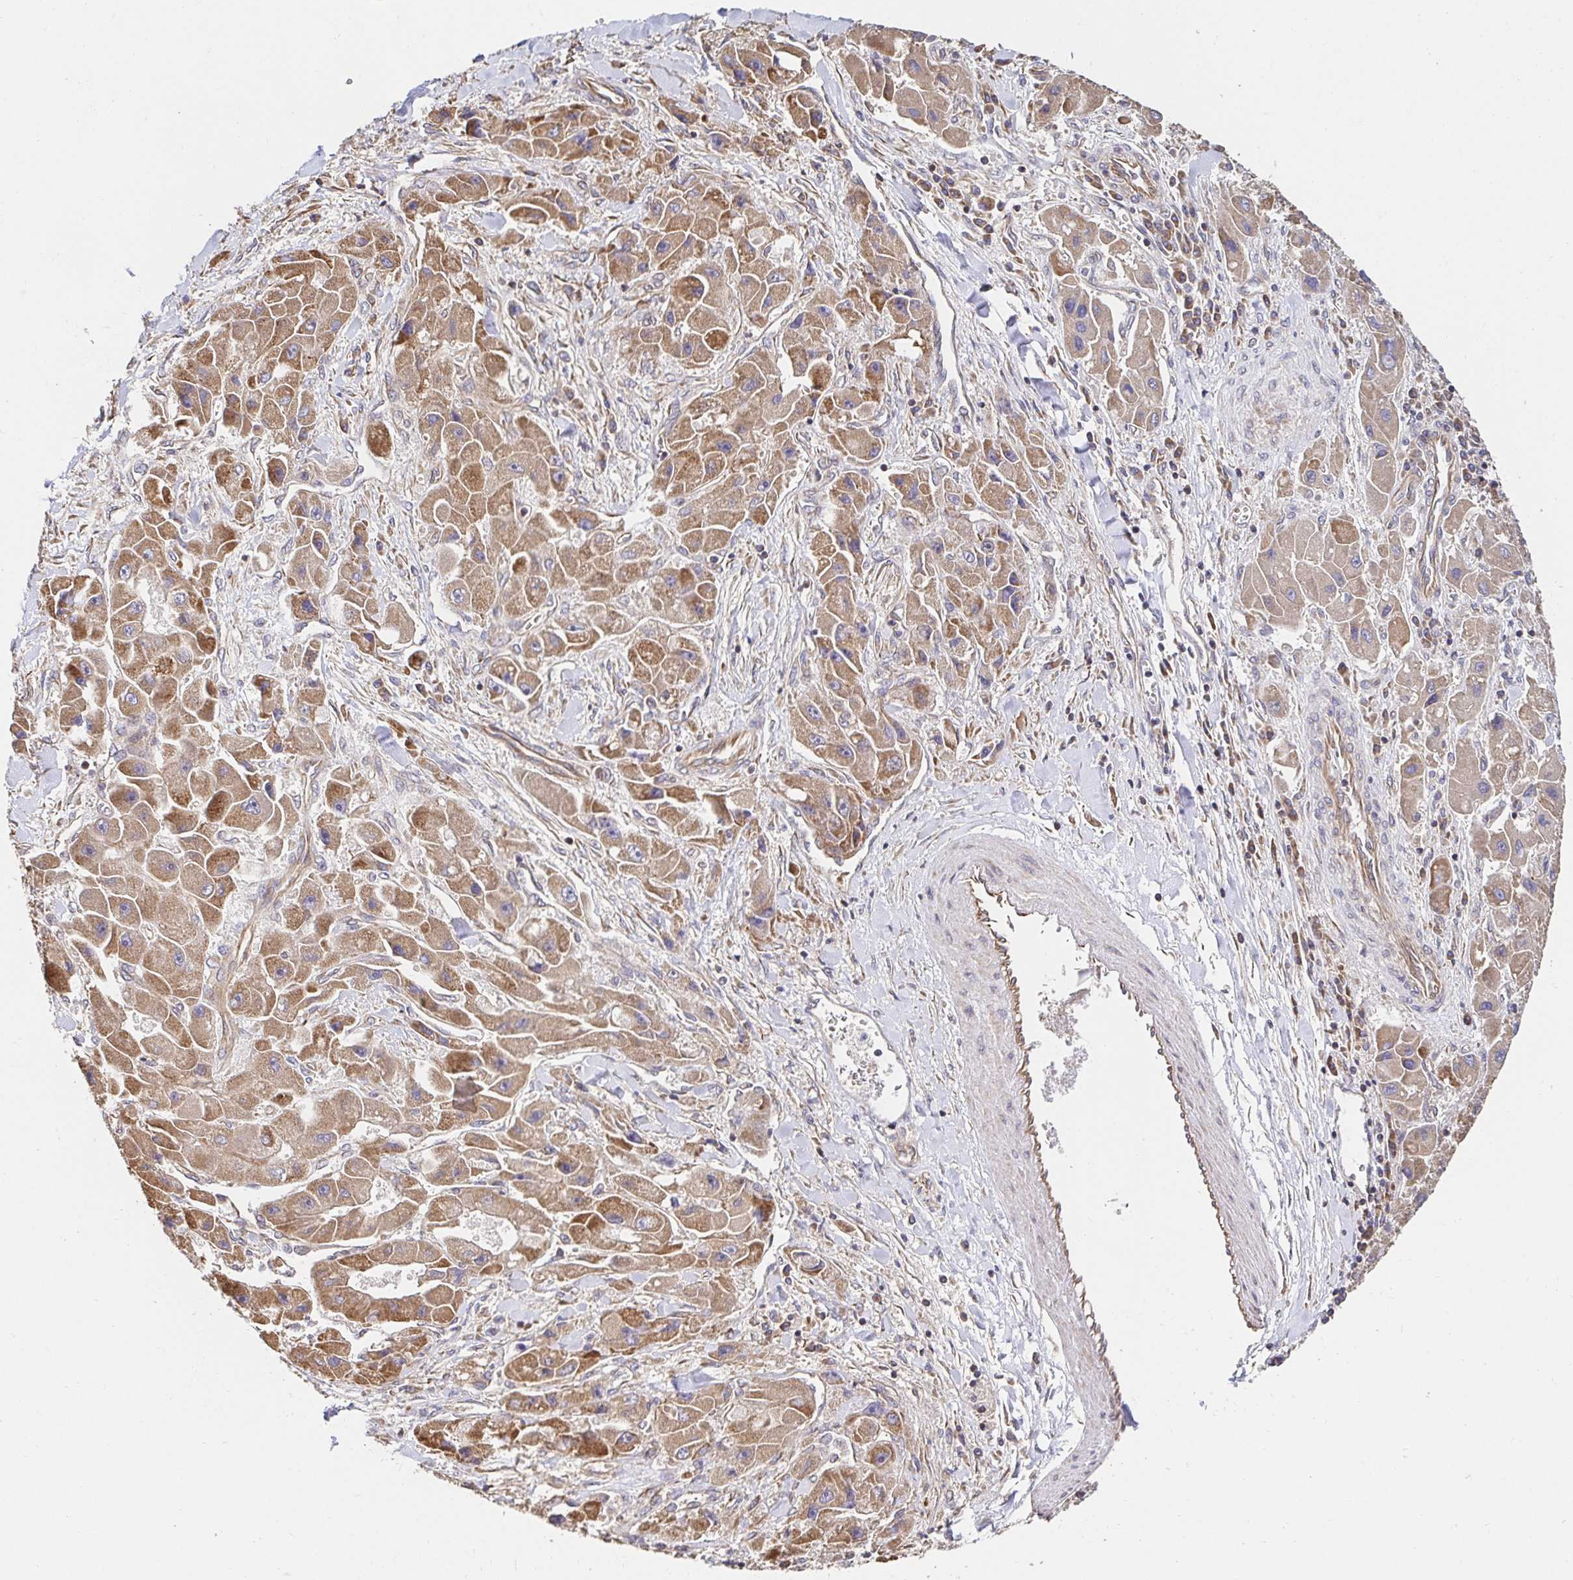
{"staining": {"intensity": "moderate", "quantity": ">75%", "location": "cytoplasmic/membranous"}, "tissue": "liver cancer", "cell_type": "Tumor cells", "image_type": "cancer", "snomed": [{"axis": "morphology", "description": "Carcinoma, Hepatocellular, NOS"}, {"axis": "topography", "description": "Liver"}], "caption": "This micrograph shows liver cancer (hepatocellular carcinoma) stained with IHC to label a protein in brown. The cytoplasmic/membranous of tumor cells show moderate positivity for the protein. Nuclei are counter-stained blue.", "gene": "APBB1", "patient": {"sex": "male", "age": 24}}